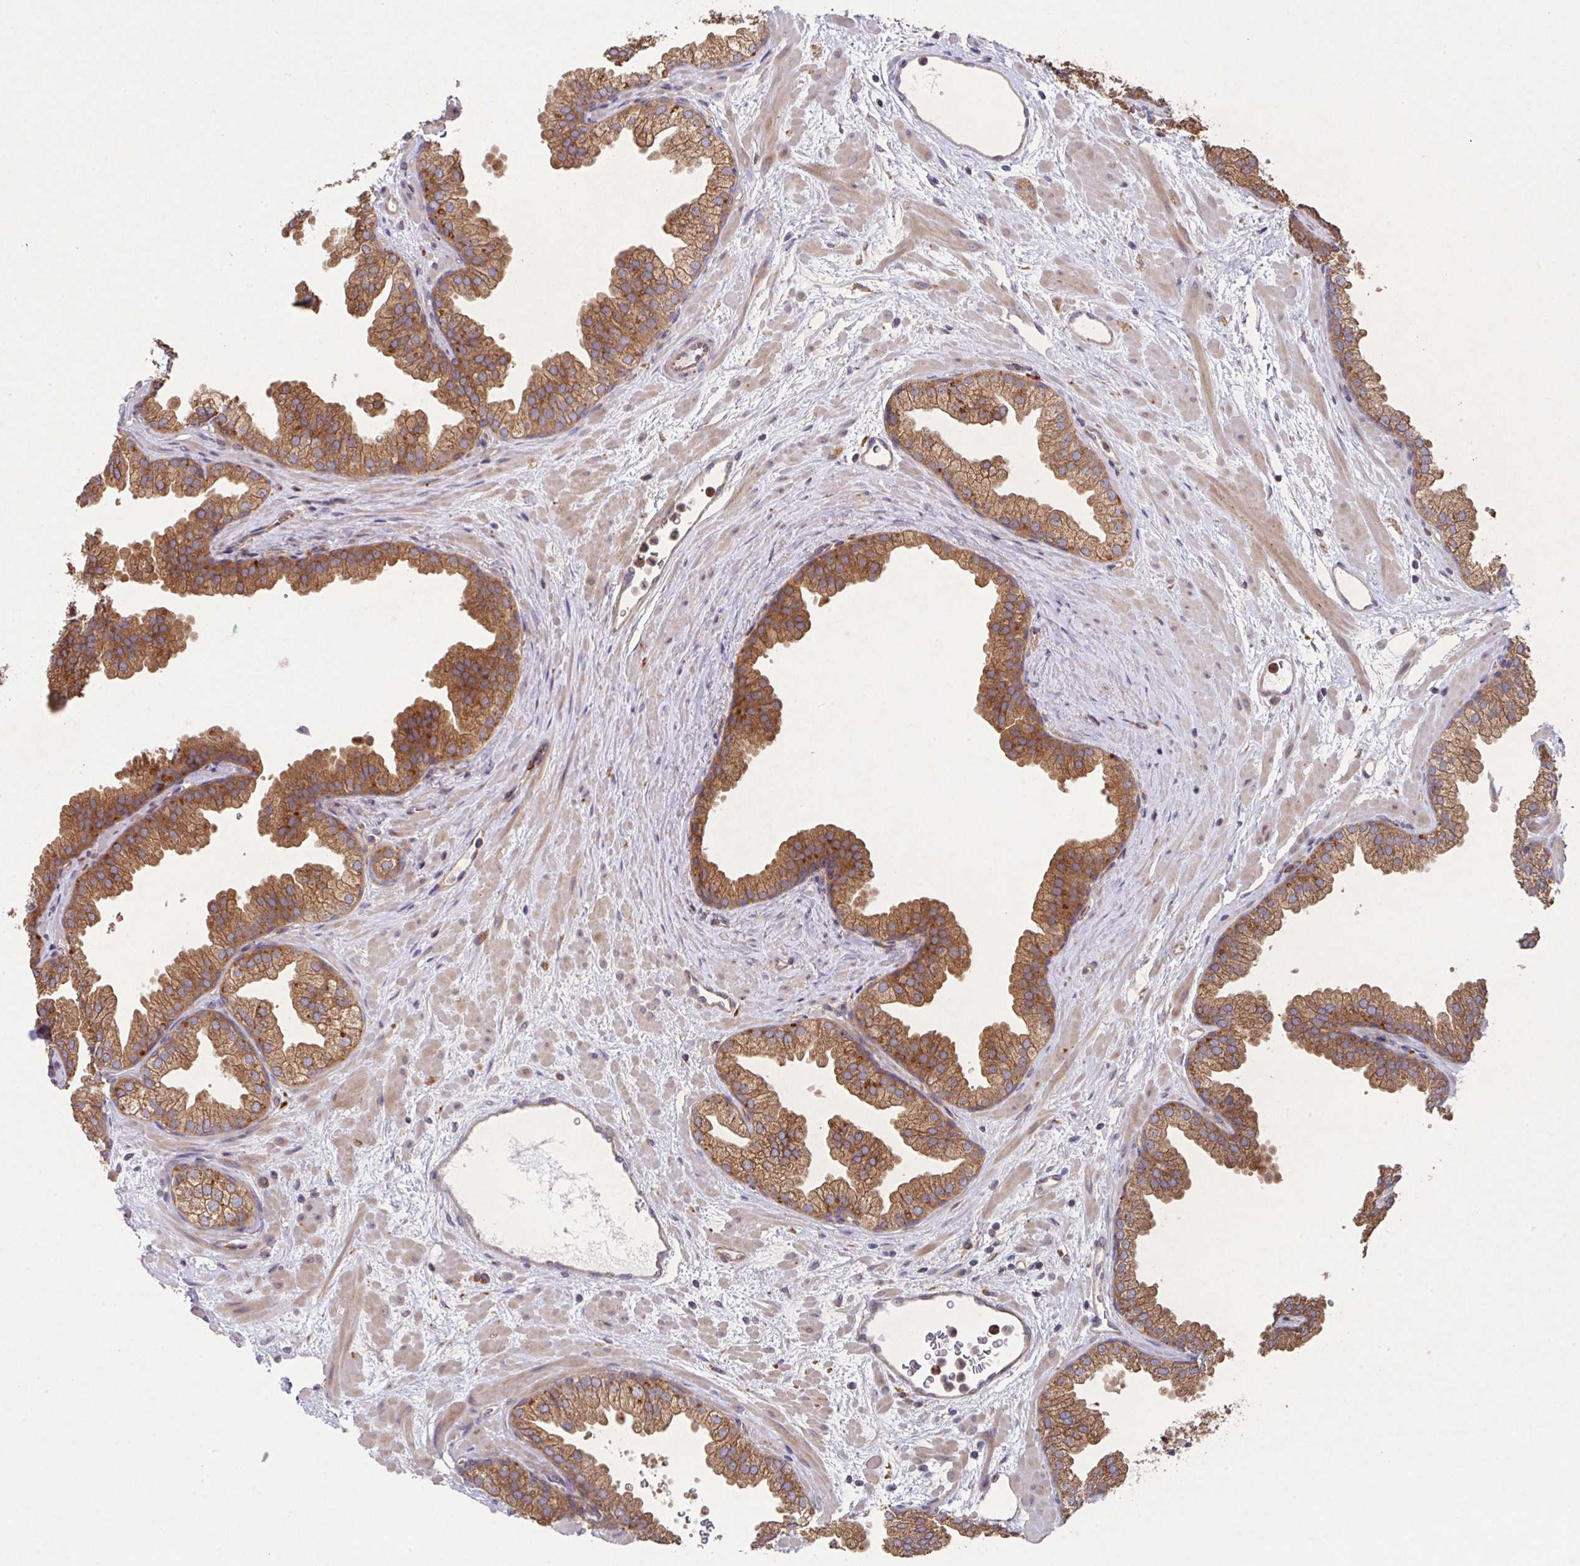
{"staining": {"intensity": "moderate", "quantity": ">75%", "location": "cytoplasmic/membranous"}, "tissue": "prostate", "cell_type": "Glandular cells", "image_type": "normal", "snomed": [{"axis": "morphology", "description": "Normal tissue, NOS"}, {"axis": "topography", "description": "Prostate"}], "caption": "Normal prostate was stained to show a protein in brown. There is medium levels of moderate cytoplasmic/membranous expression in about >75% of glandular cells.", "gene": "TRIM14", "patient": {"sex": "male", "age": 37}}